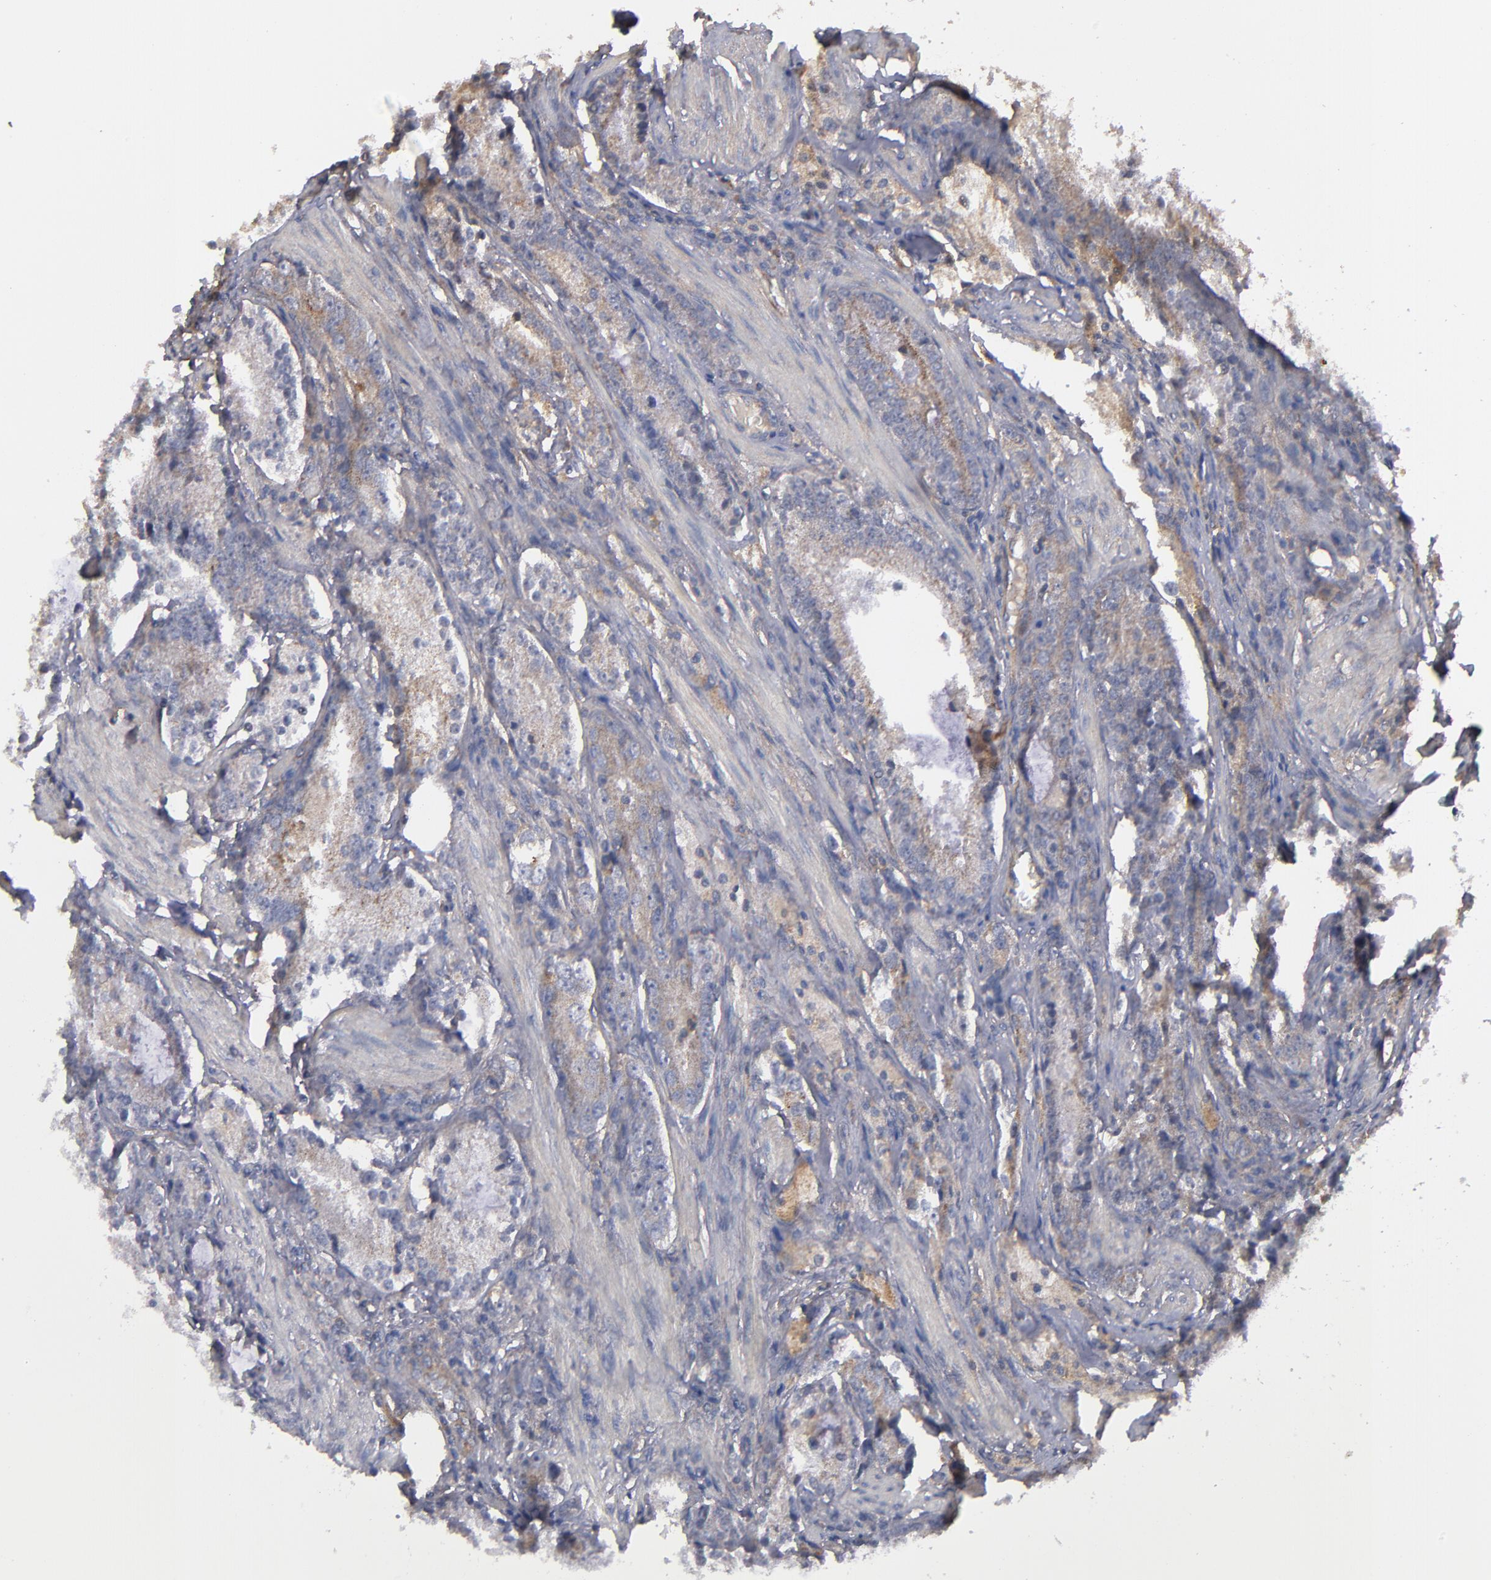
{"staining": {"intensity": "weak", "quantity": ">75%", "location": "cytoplasmic/membranous"}, "tissue": "prostate cancer", "cell_type": "Tumor cells", "image_type": "cancer", "snomed": [{"axis": "morphology", "description": "Adenocarcinoma, High grade"}, {"axis": "topography", "description": "Prostate"}], "caption": "An image showing weak cytoplasmic/membranous positivity in about >75% of tumor cells in prostate adenocarcinoma (high-grade), as visualized by brown immunohistochemical staining.", "gene": "DIPK2B", "patient": {"sex": "male", "age": 63}}